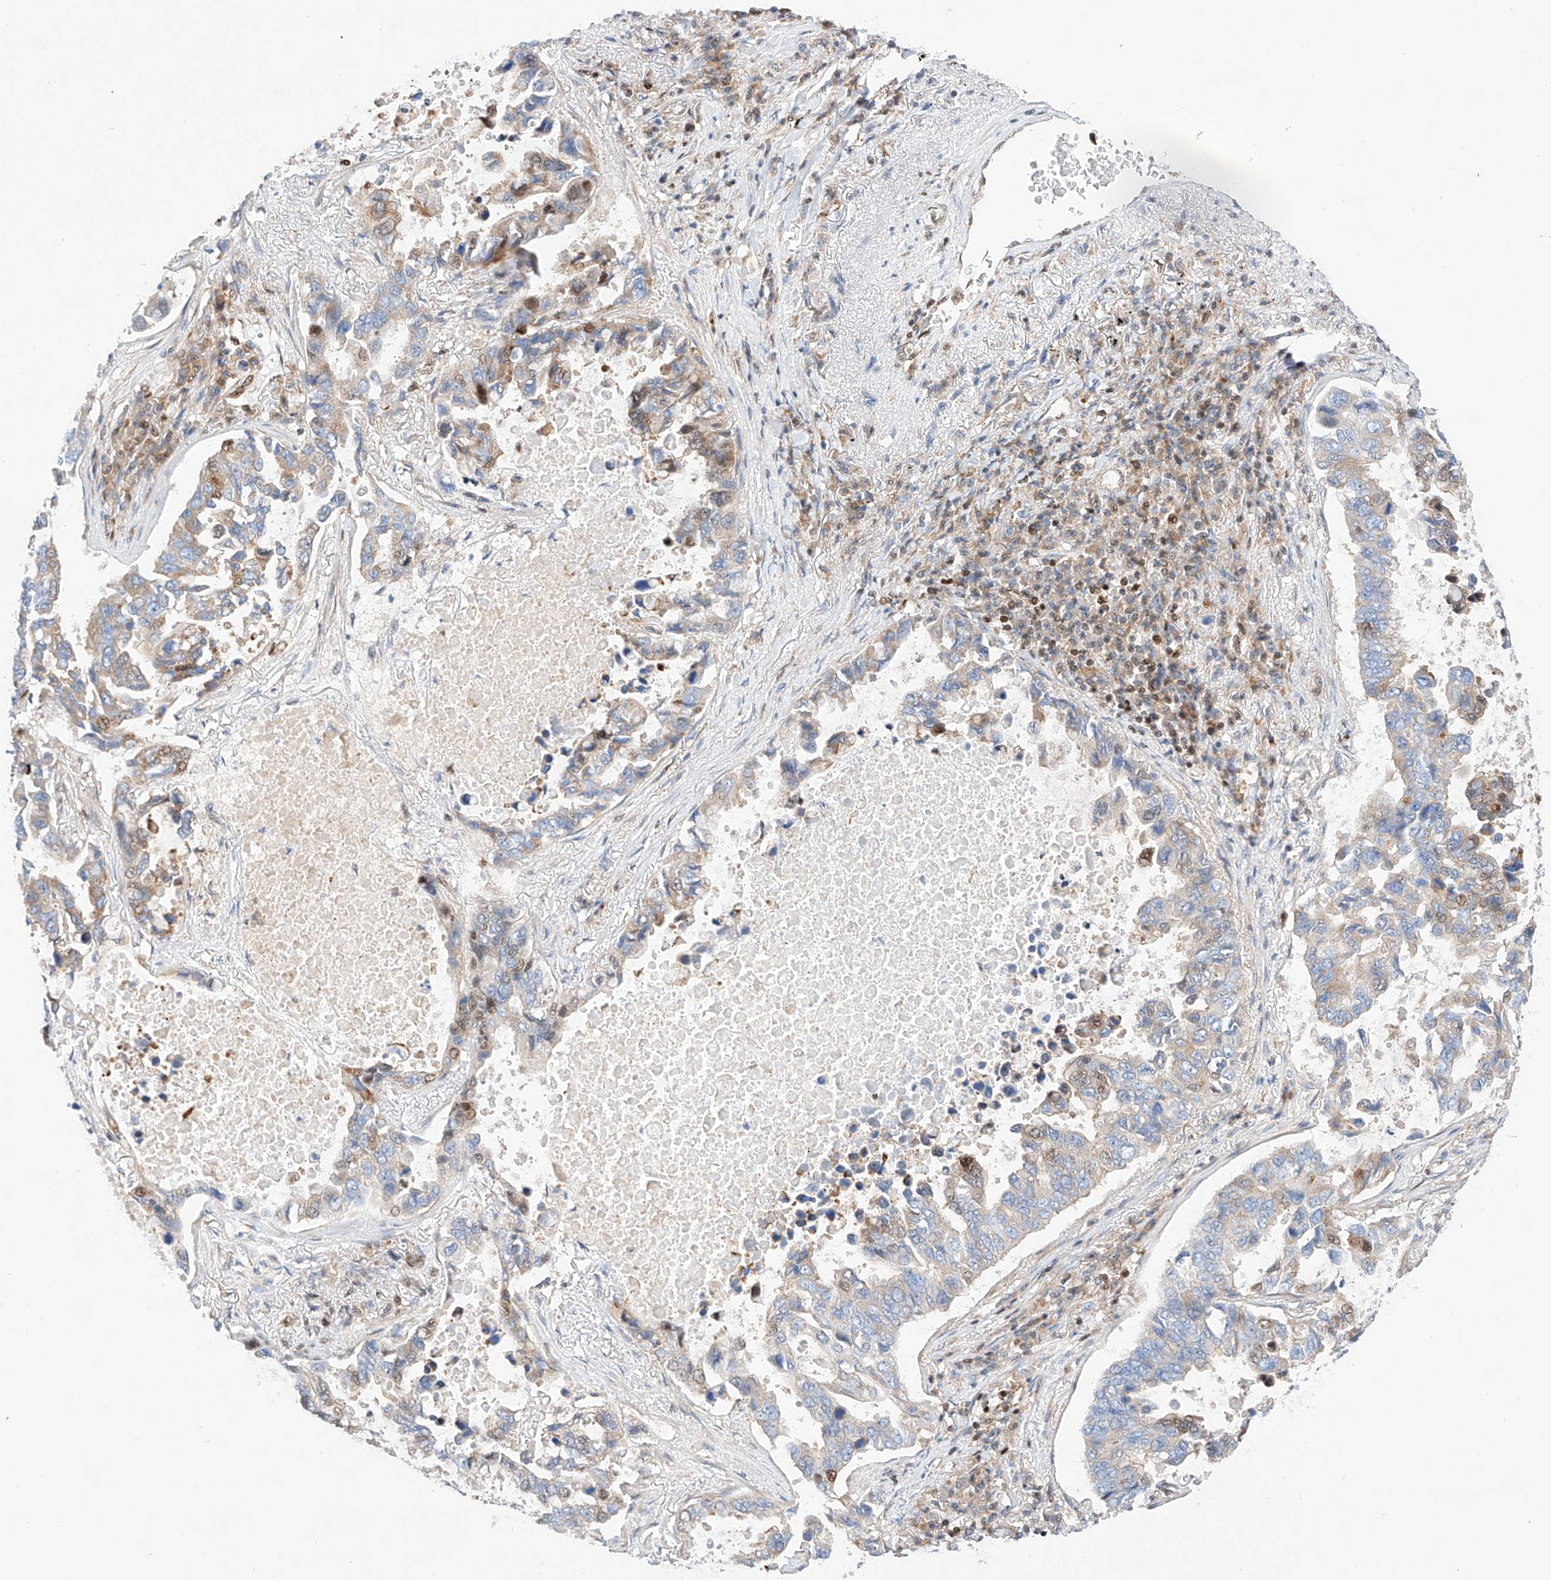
{"staining": {"intensity": "moderate", "quantity": "<25%", "location": "cytoplasmic/membranous,nuclear"}, "tissue": "lung cancer", "cell_type": "Tumor cells", "image_type": "cancer", "snomed": [{"axis": "morphology", "description": "Adenocarcinoma, NOS"}, {"axis": "topography", "description": "Lung"}], "caption": "This image exhibits immunohistochemistry (IHC) staining of adenocarcinoma (lung), with low moderate cytoplasmic/membranous and nuclear expression in approximately <25% of tumor cells.", "gene": "HDAC9", "patient": {"sex": "male", "age": 64}}